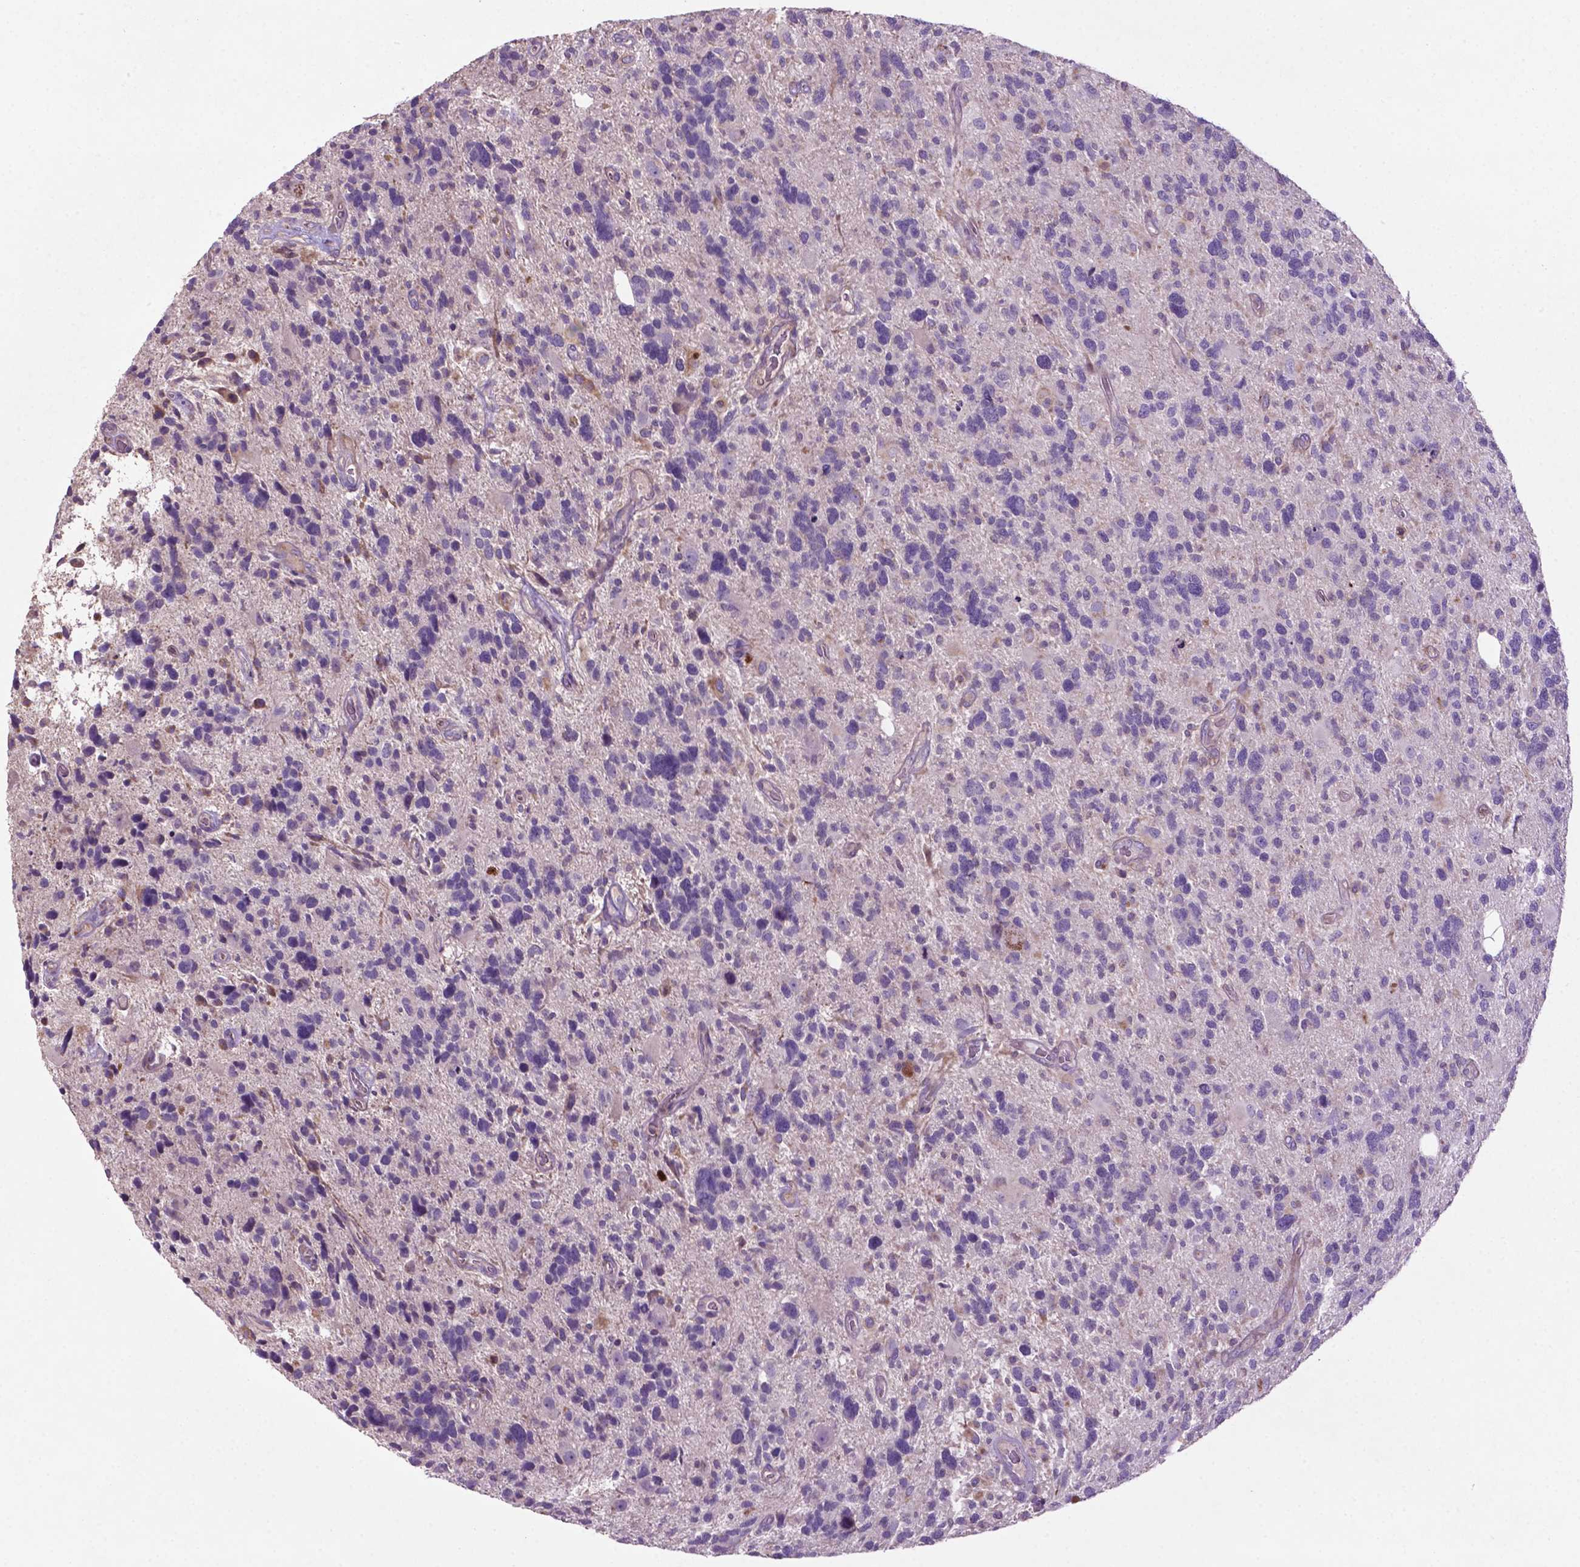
{"staining": {"intensity": "negative", "quantity": "none", "location": "none"}, "tissue": "glioma", "cell_type": "Tumor cells", "image_type": "cancer", "snomed": [{"axis": "morphology", "description": "Glioma, malignant, High grade"}, {"axis": "topography", "description": "Brain"}], "caption": "Immunohistochemistry histopathology image of human glioma stained for a protein (brown), which shows no staining in tumor cells.", "gene": "BMP4", "patient": {"sex": "male", "age": 49}}